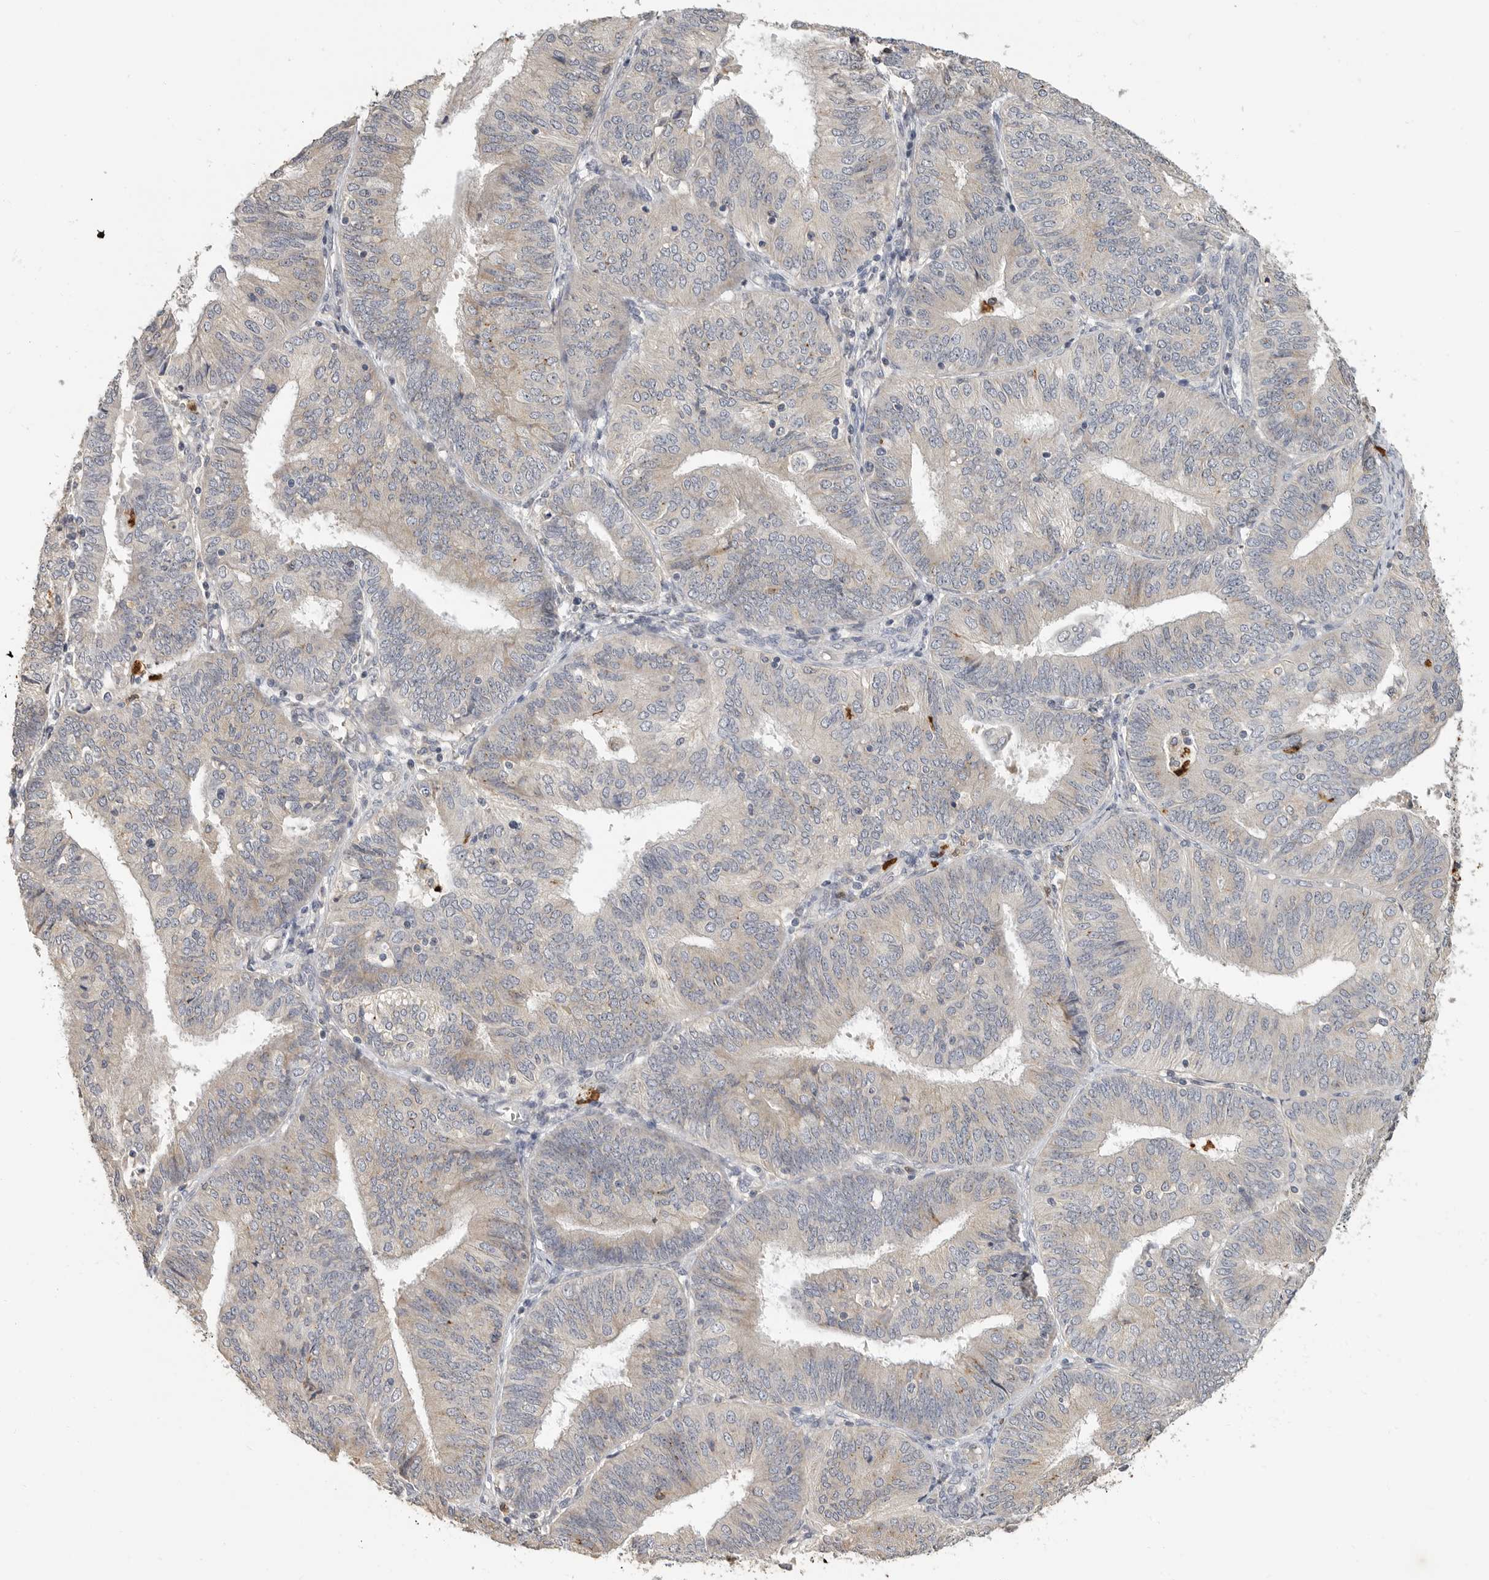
{"staining": {"intensity": "weak", "quantity": "<25%", "location": "cytoplasmic/membranous"}, "tissue": "endometrial cancer", "cell_type": "Tumor cells", "image_type": "cancer", "snomed": [{"axis": "morphology", "description": "Adenocarcinoma, NOS"}, {"axis": "topography", "description": "Endometrium"}], "caption": "DAB (3,3'-diaminobenzidine) immunohistochemical staining of human endometrial adenocarcinoma demonstrates no significant positivity in tumor cells. Nuclei are stained in blue.", "gene": "LTBR", "patient": {"sex": "female", "age": 58}}